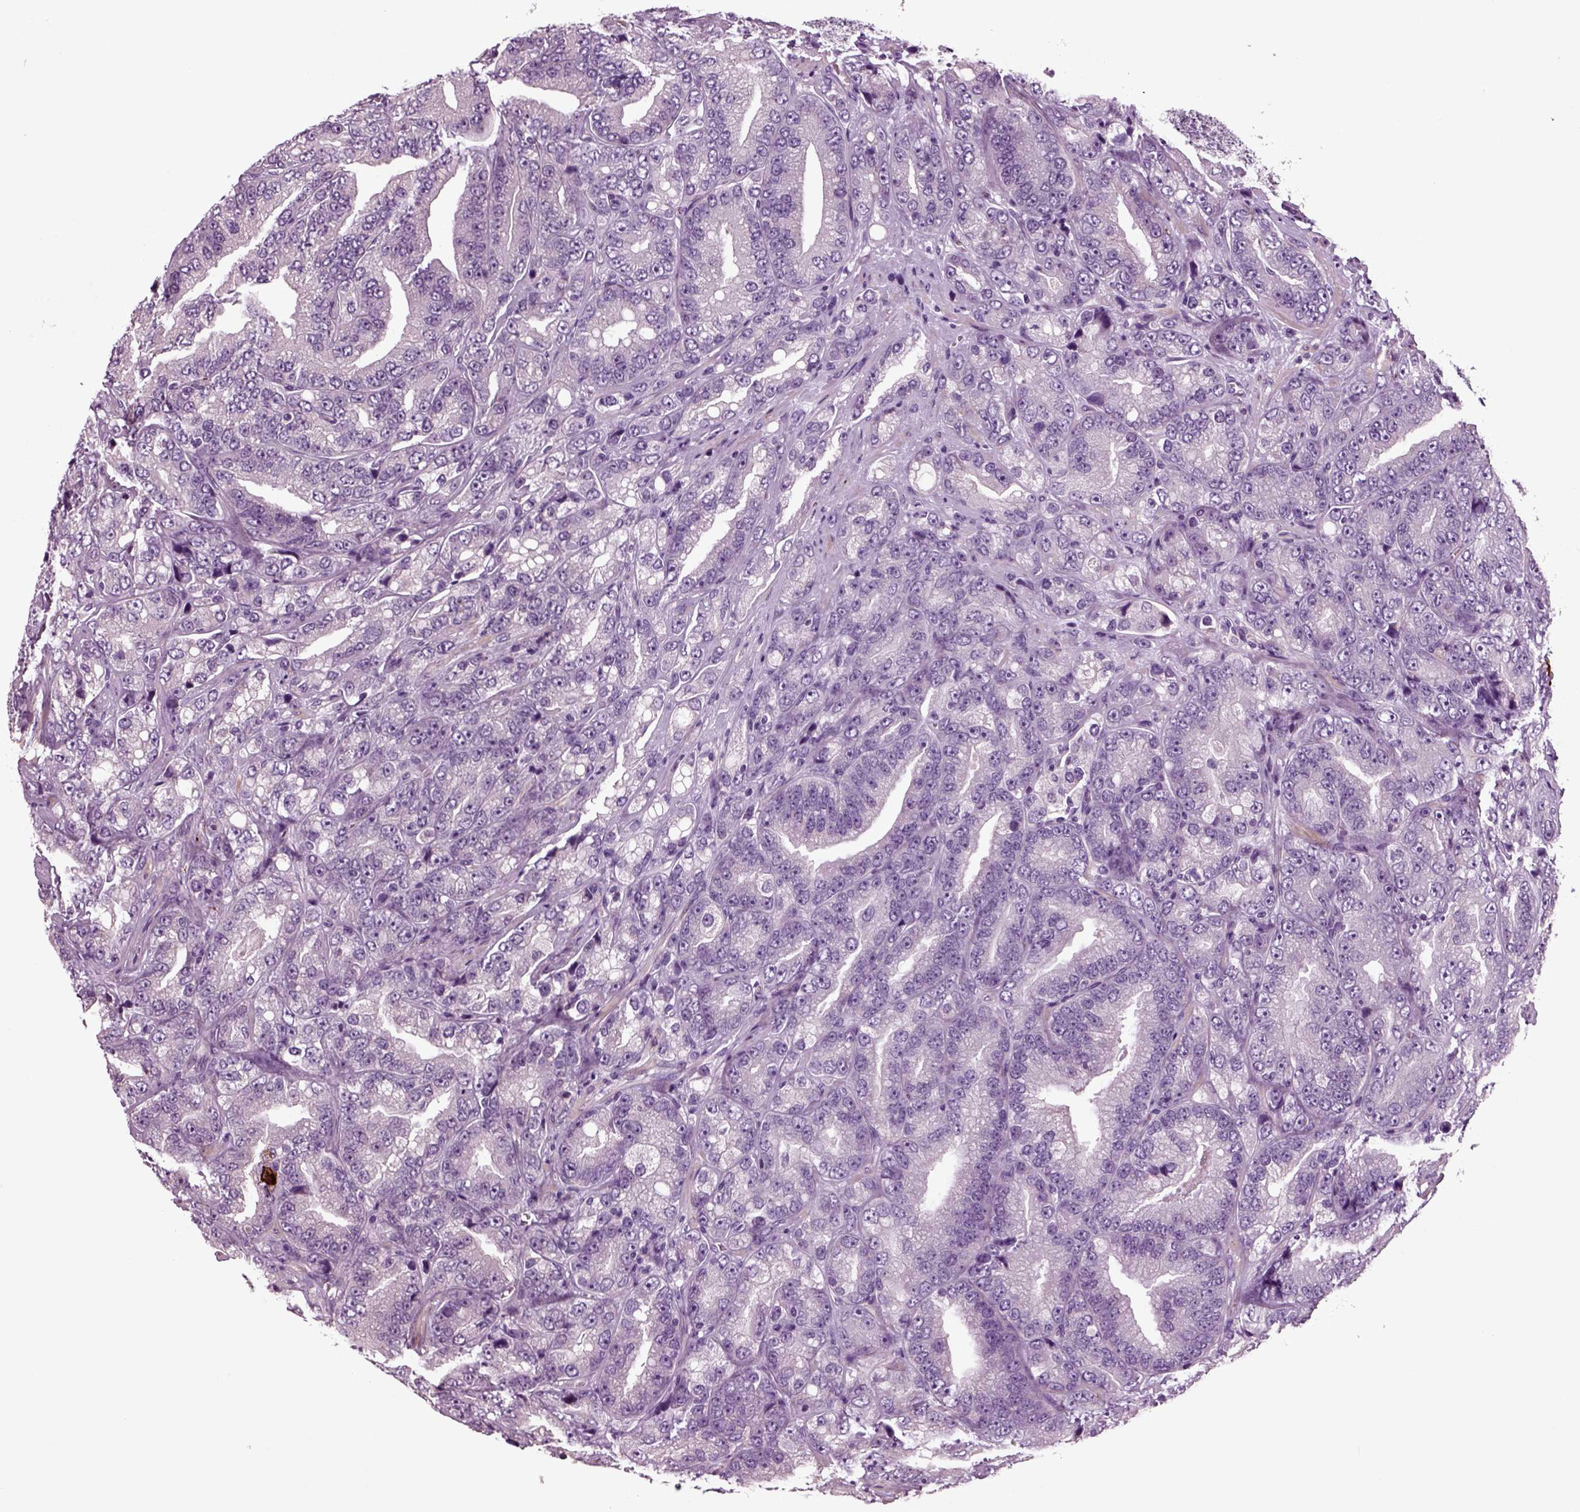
{"staining": {"intensity": "negative", "quantity": "none", "location": "none"}, "tissue": "prostate cancer", "cell_type": "Tumor cells", "image_type": "cancer", "snomed": [{"axis": "morphology", "description": "Adenocarcinoma, NOS"}, {"axis": "topography", "description": "Prostate"}], "caption": "Prostate cancer (adenocarcinoma) stained for a protein using IHC displays no expression tumor cells.", "gene": "CHGB", "patient": {"sex": "male", "age": 63}}